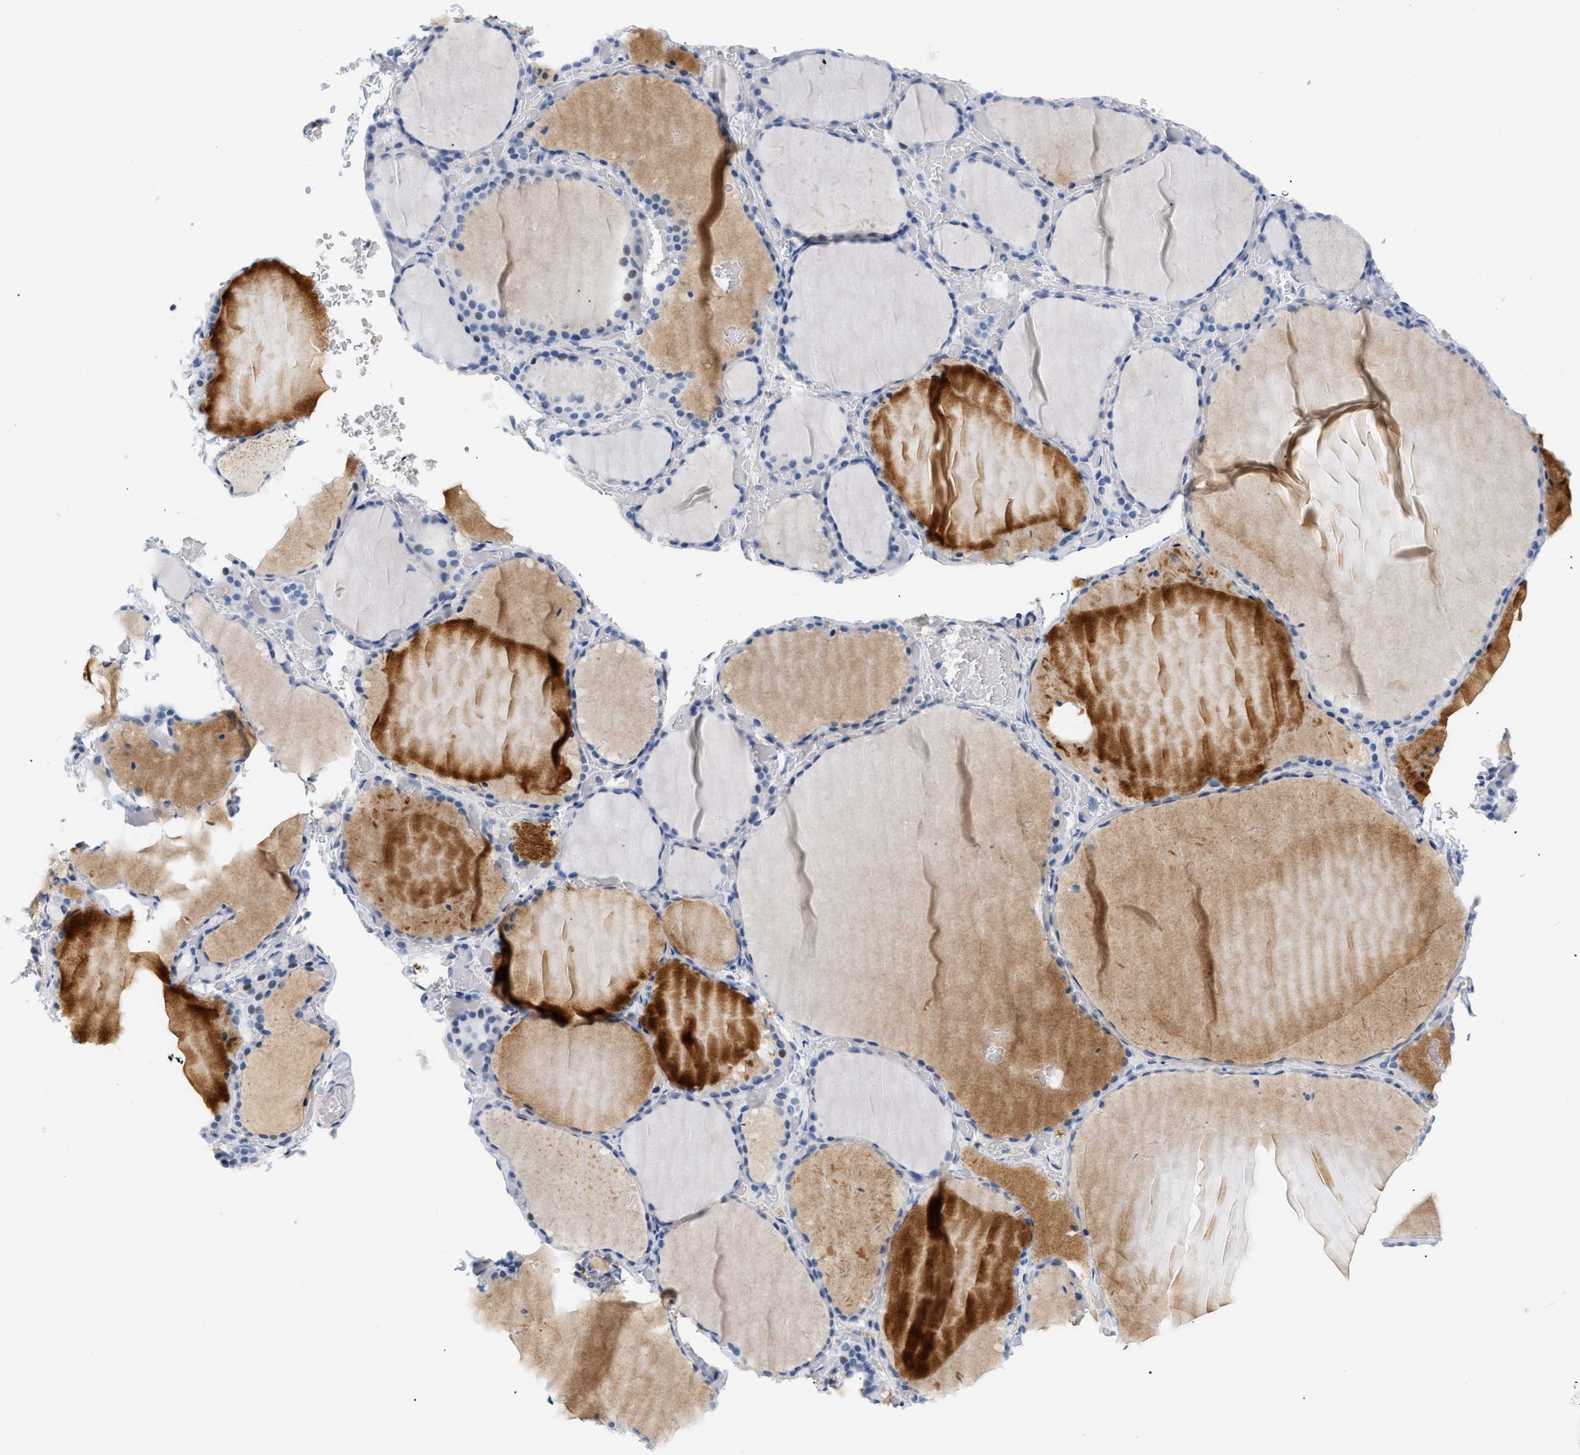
{"staining": {"intensity": "negative", "quantity": "none", "location": "none"}, "tissue": "thyroid gland", "cell_type": "Glandular cells", "image_type": "normal", "snomed": [{"axis": "morphology", "description": "Normal tissue, NOS"}, {"axis": "topography", "description": "Thyroid gland"}], "caption": "A histopathology image of thyroid gland stained for a protein demonstrates no brown staining in glandular cells. (Stains: DAB (3,3'-diaminobenzidine) immunohistochemistry with hematoxylin counter stain, Microscopy: brightfield microscopy at high magnification).", "gene": "CFH", "patient": {"sex": "female", "age": 22}}